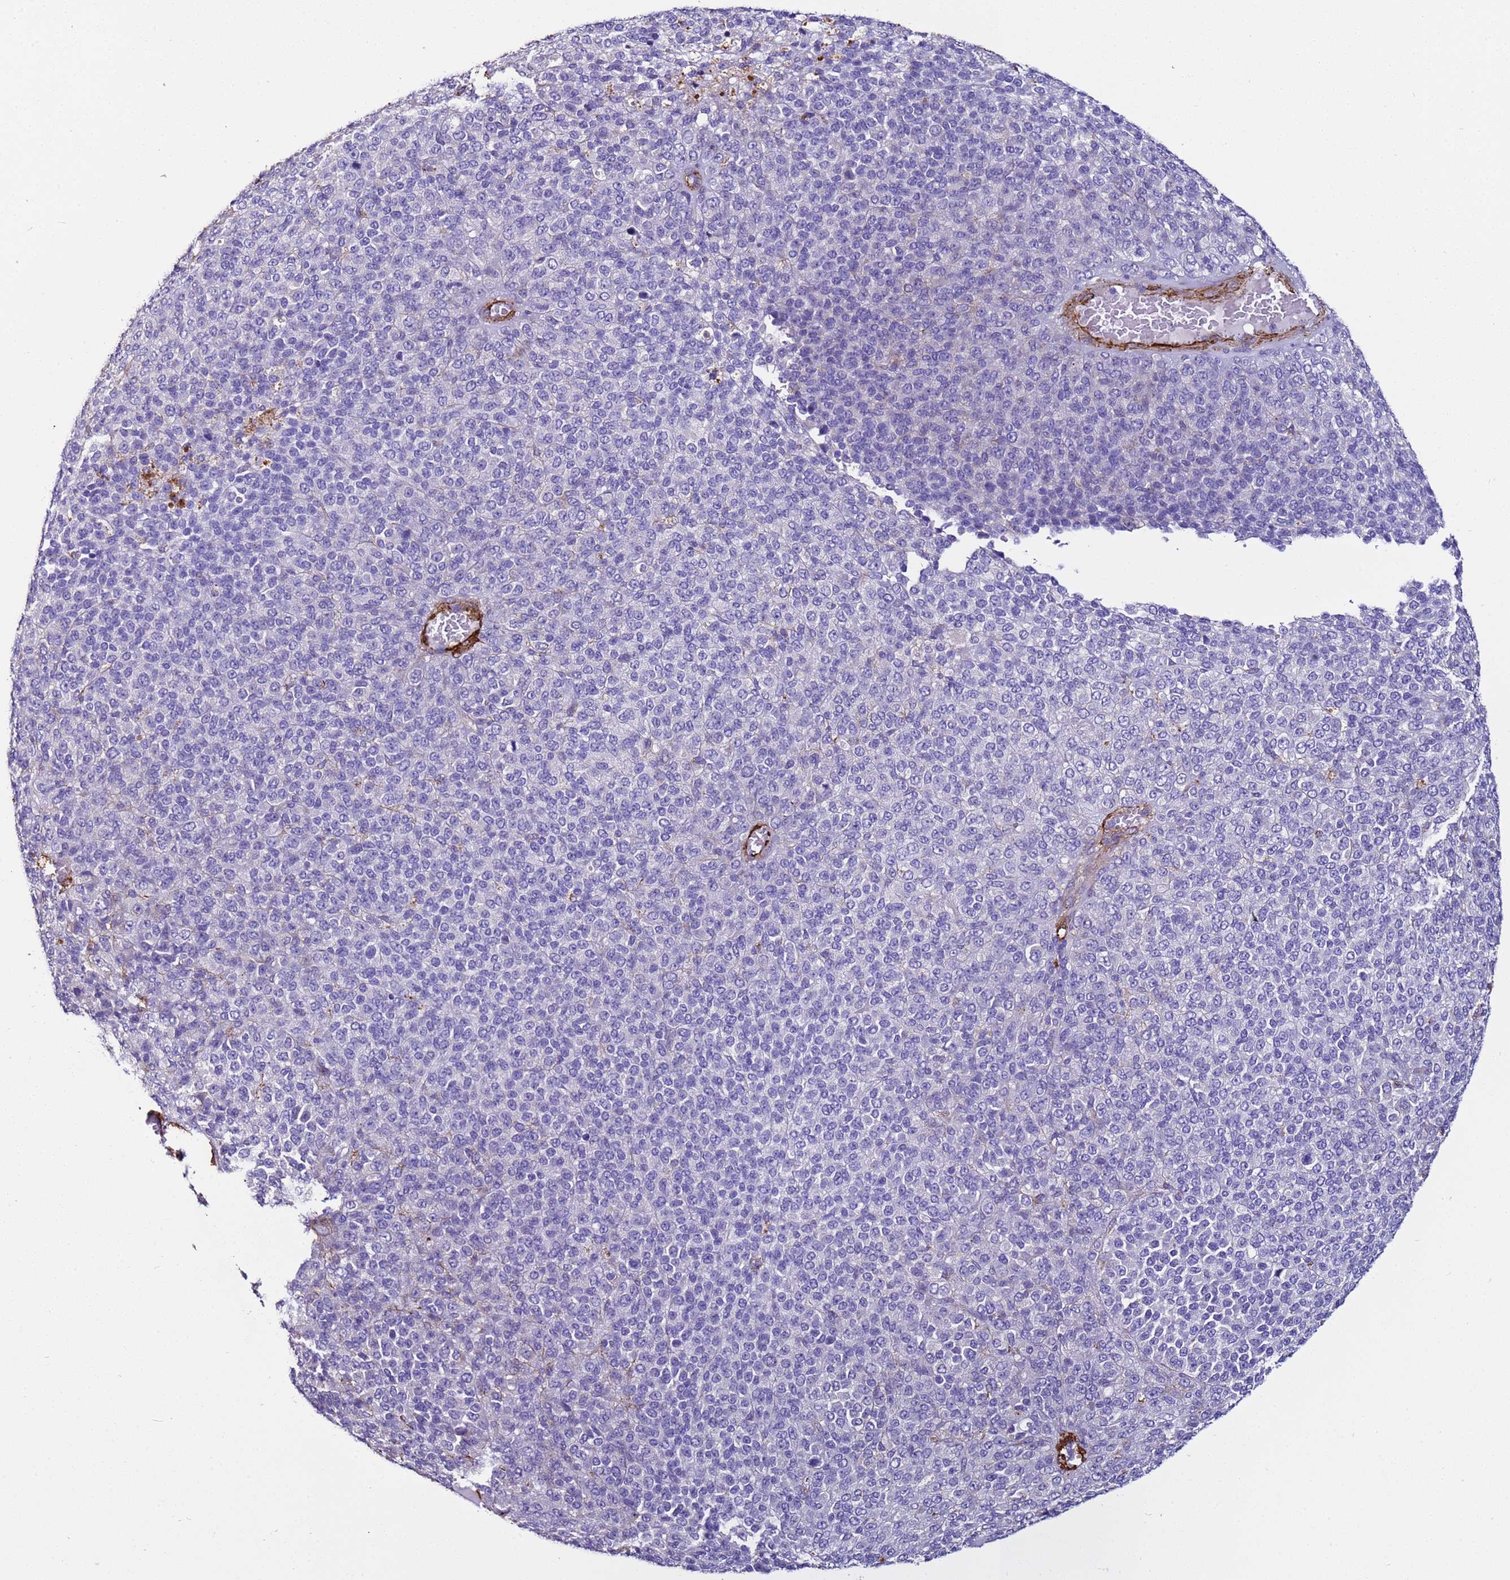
{"staining": {"intensity": "negative", "quantity": "none", "location": "none"}, "tissue": "melanoma", "cell_type": "Tumor cells", "image_type": "cancer", "snomed": [{"axis": "morphology", "description": "Malignant melanoma, Metastatic site"}, {"axis": "topography", "description": "Brain"}], "caption": "The IHC histopathology image has no significant positivity in tumor cells of malignant melanoma (metastatic site) tissue.", "gene": "RABL2B", "patient": {"sex": "female", "age": 56}}